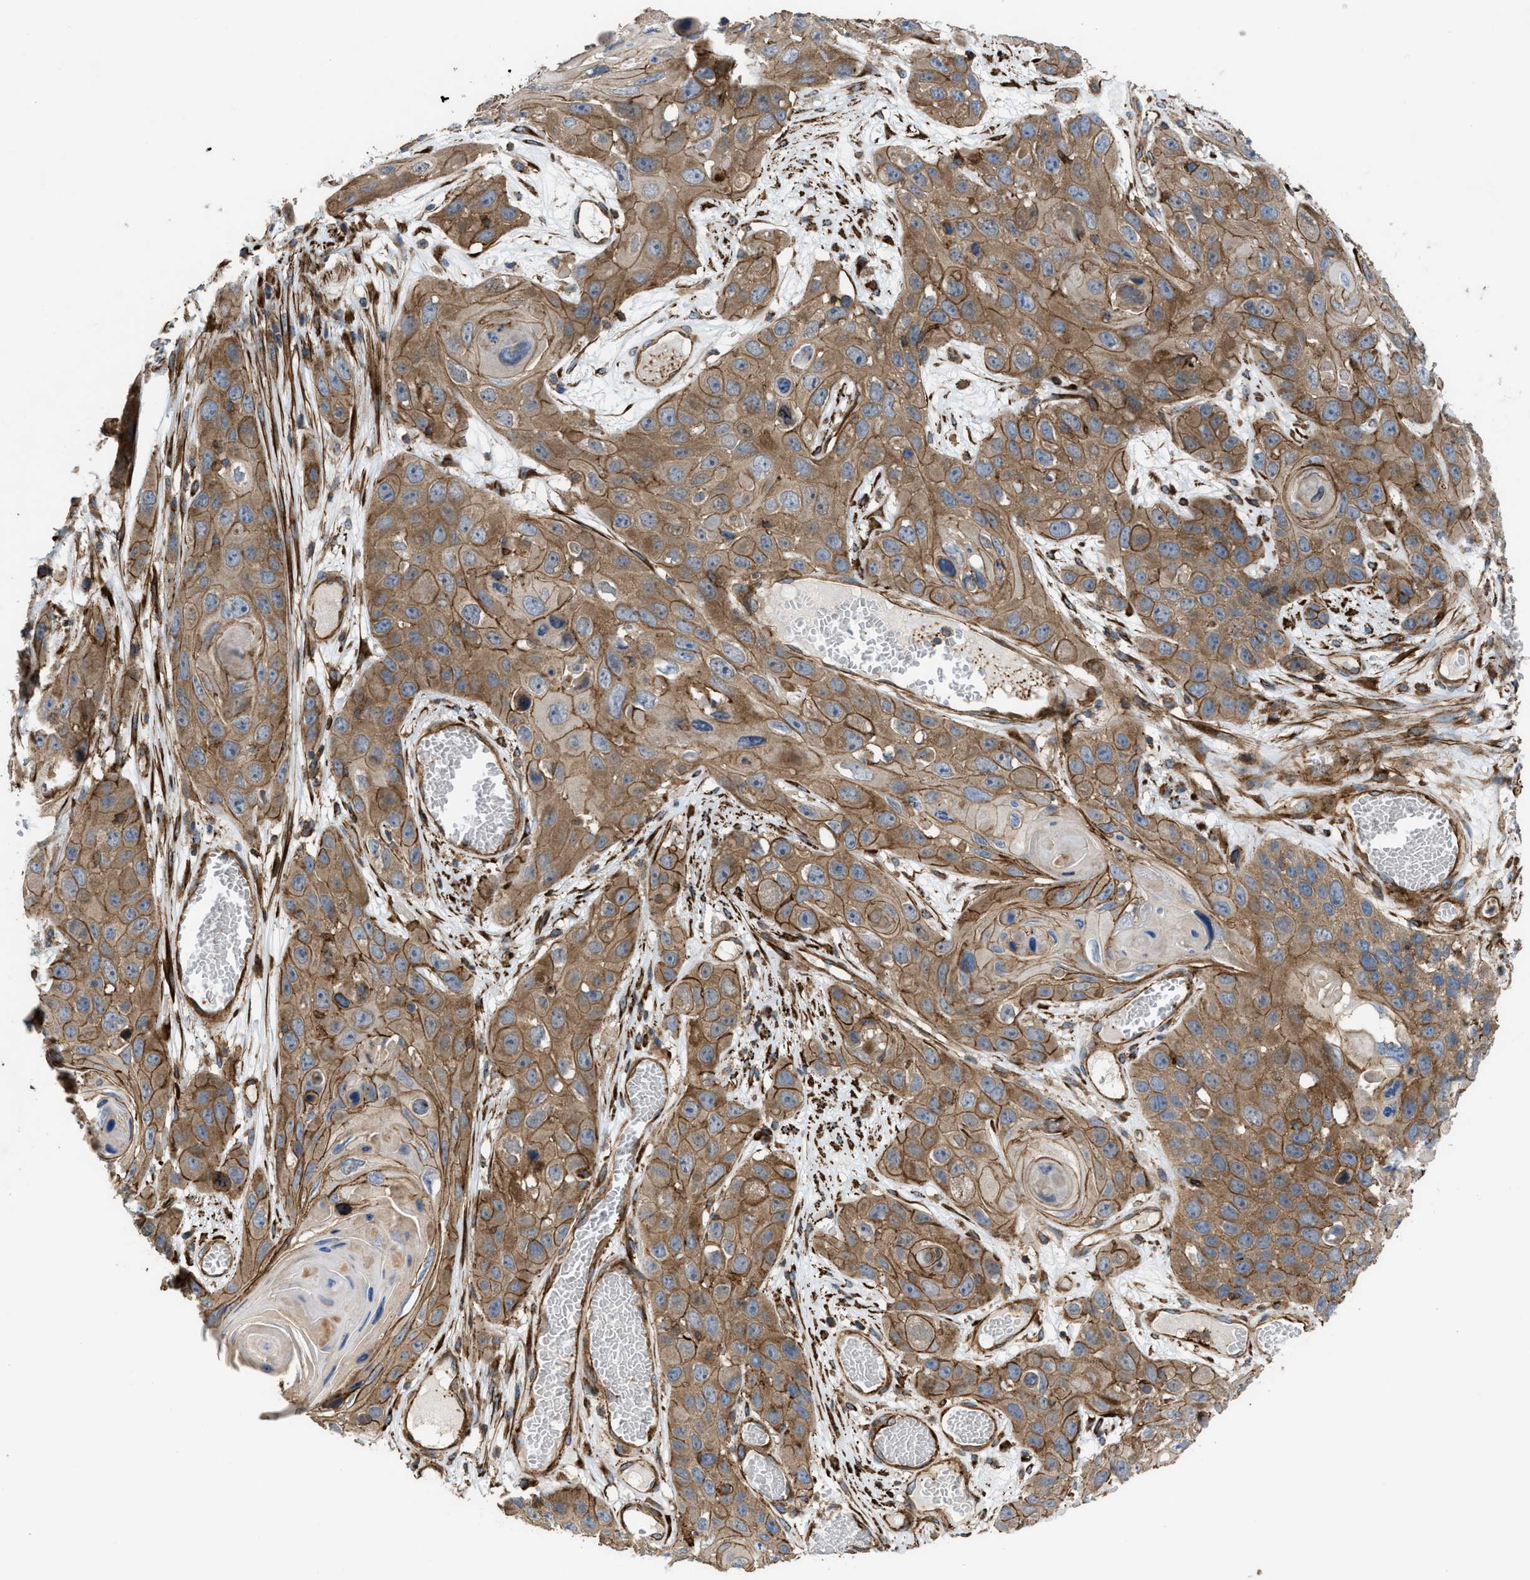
{"staining": {"intensity": "moderate", "quantity": ">75%", "location": "cytoplasmic/membranous"}, "tissue": "skin cancer", "cell_type": "Tumor cells", "image_type": "cancer", "snomed": [{"axis": "morphology", "description": "Squamous cell carcinoma, NOS"}, {"axis": "topography", "description": "Skin"}], "caption": "A micrograph of human skin cancer stained for a protein displays moderate cytoplasmic/membranous brown staining in tumor cells.", "gene": "EGLN1", "patient": {"sex": "male", "age": 55}}